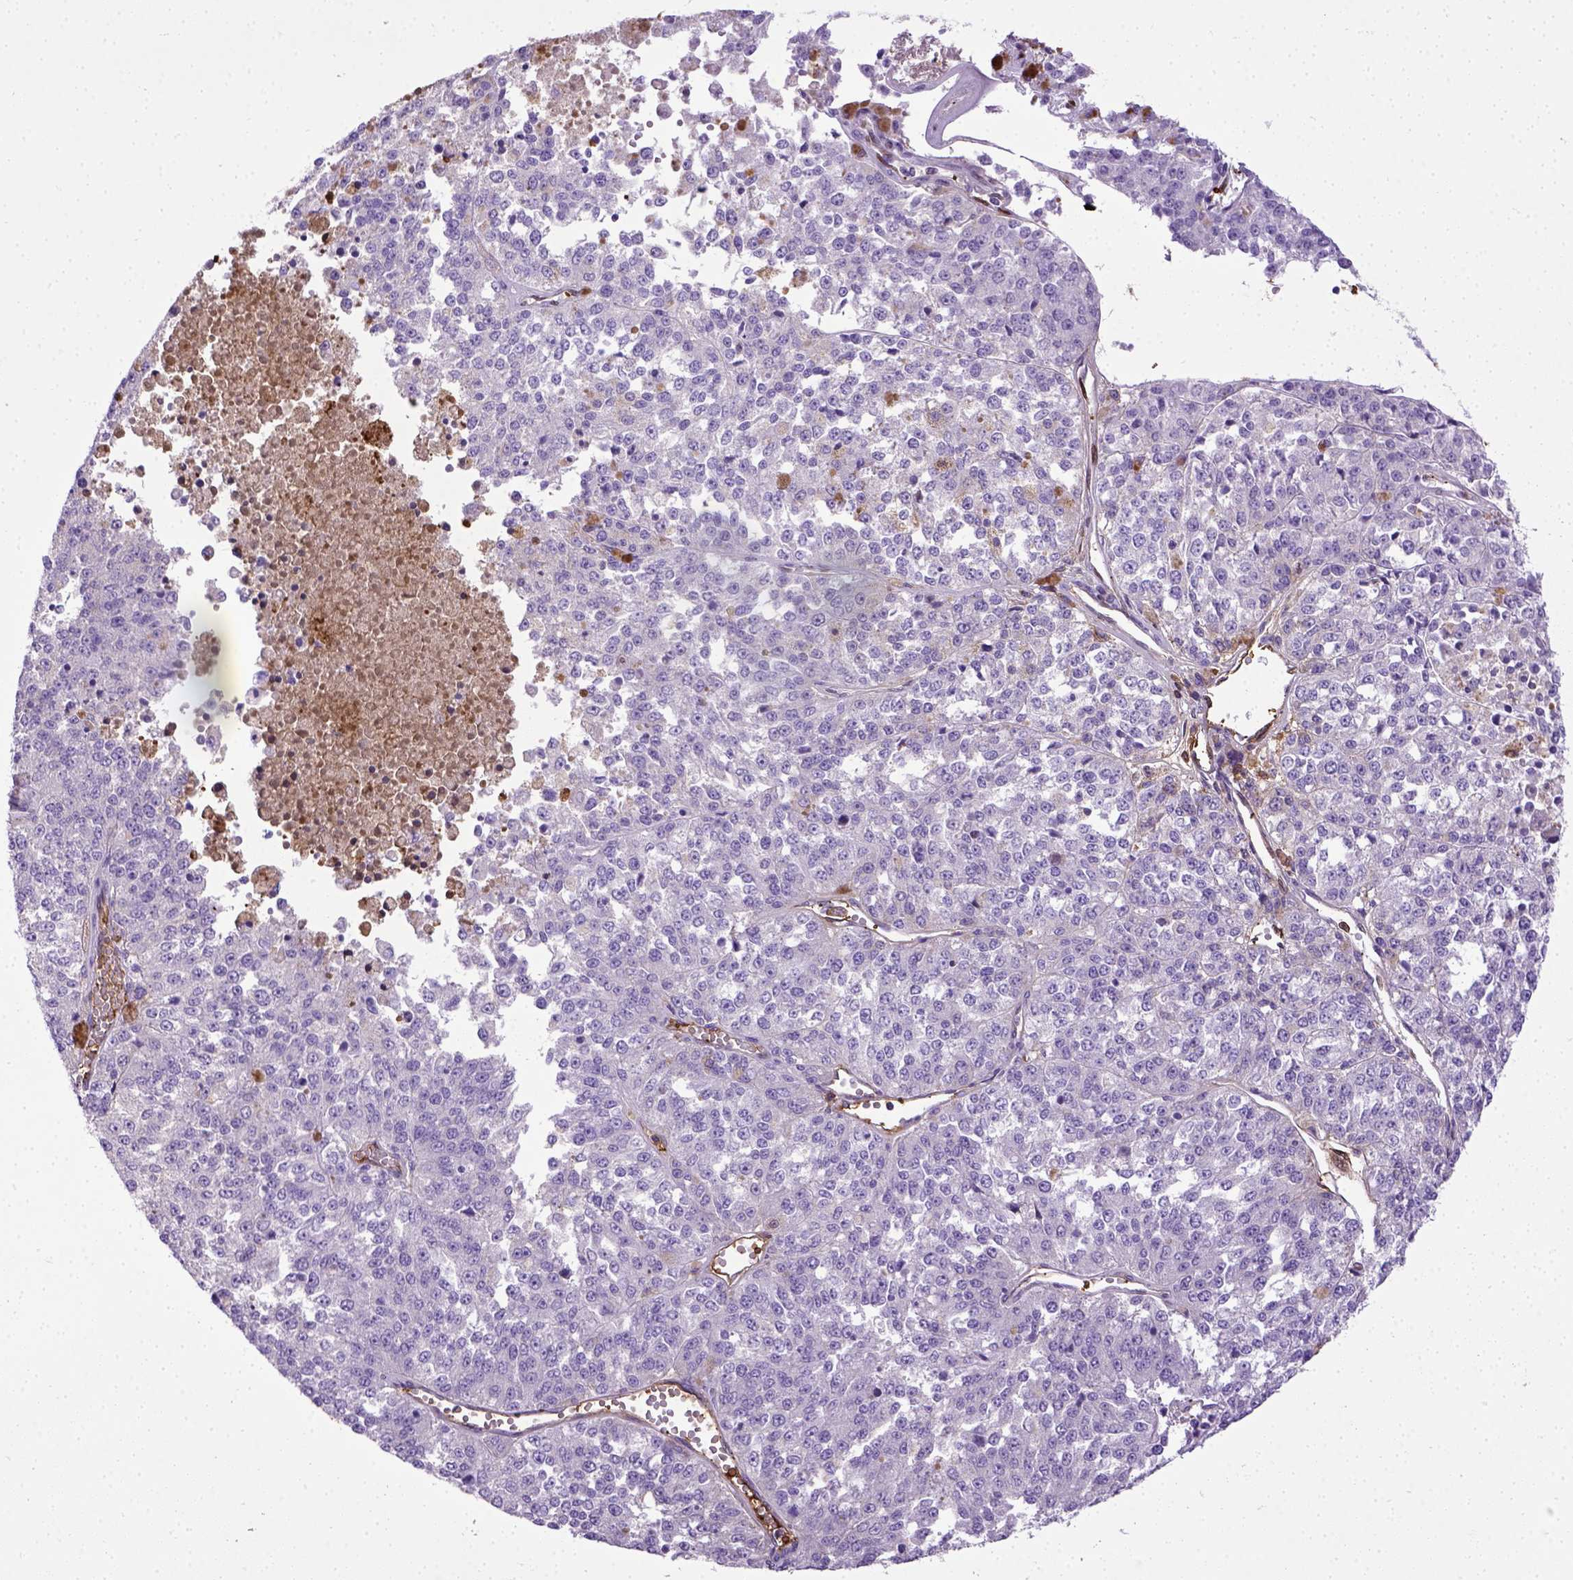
{"staining": {"intensity": "negative", "quantity": "none", "location": "none"}, "tissue": "melanoma", "cell_type": "Tumor cells", "image_type": "cancer", "snomed": [{"axis": "morphology", "description": "Malignant melanoma, Metastatic site"}, {"axis": "topography", "description": "Lymph node"}], "caption": "This is an IHC photomicrograph of human malignant melanoma (metastatic site). There is no expression in tumor cells.", "gene": "ADAMTS8", "patient": {"sex": "female", "age": 64}}